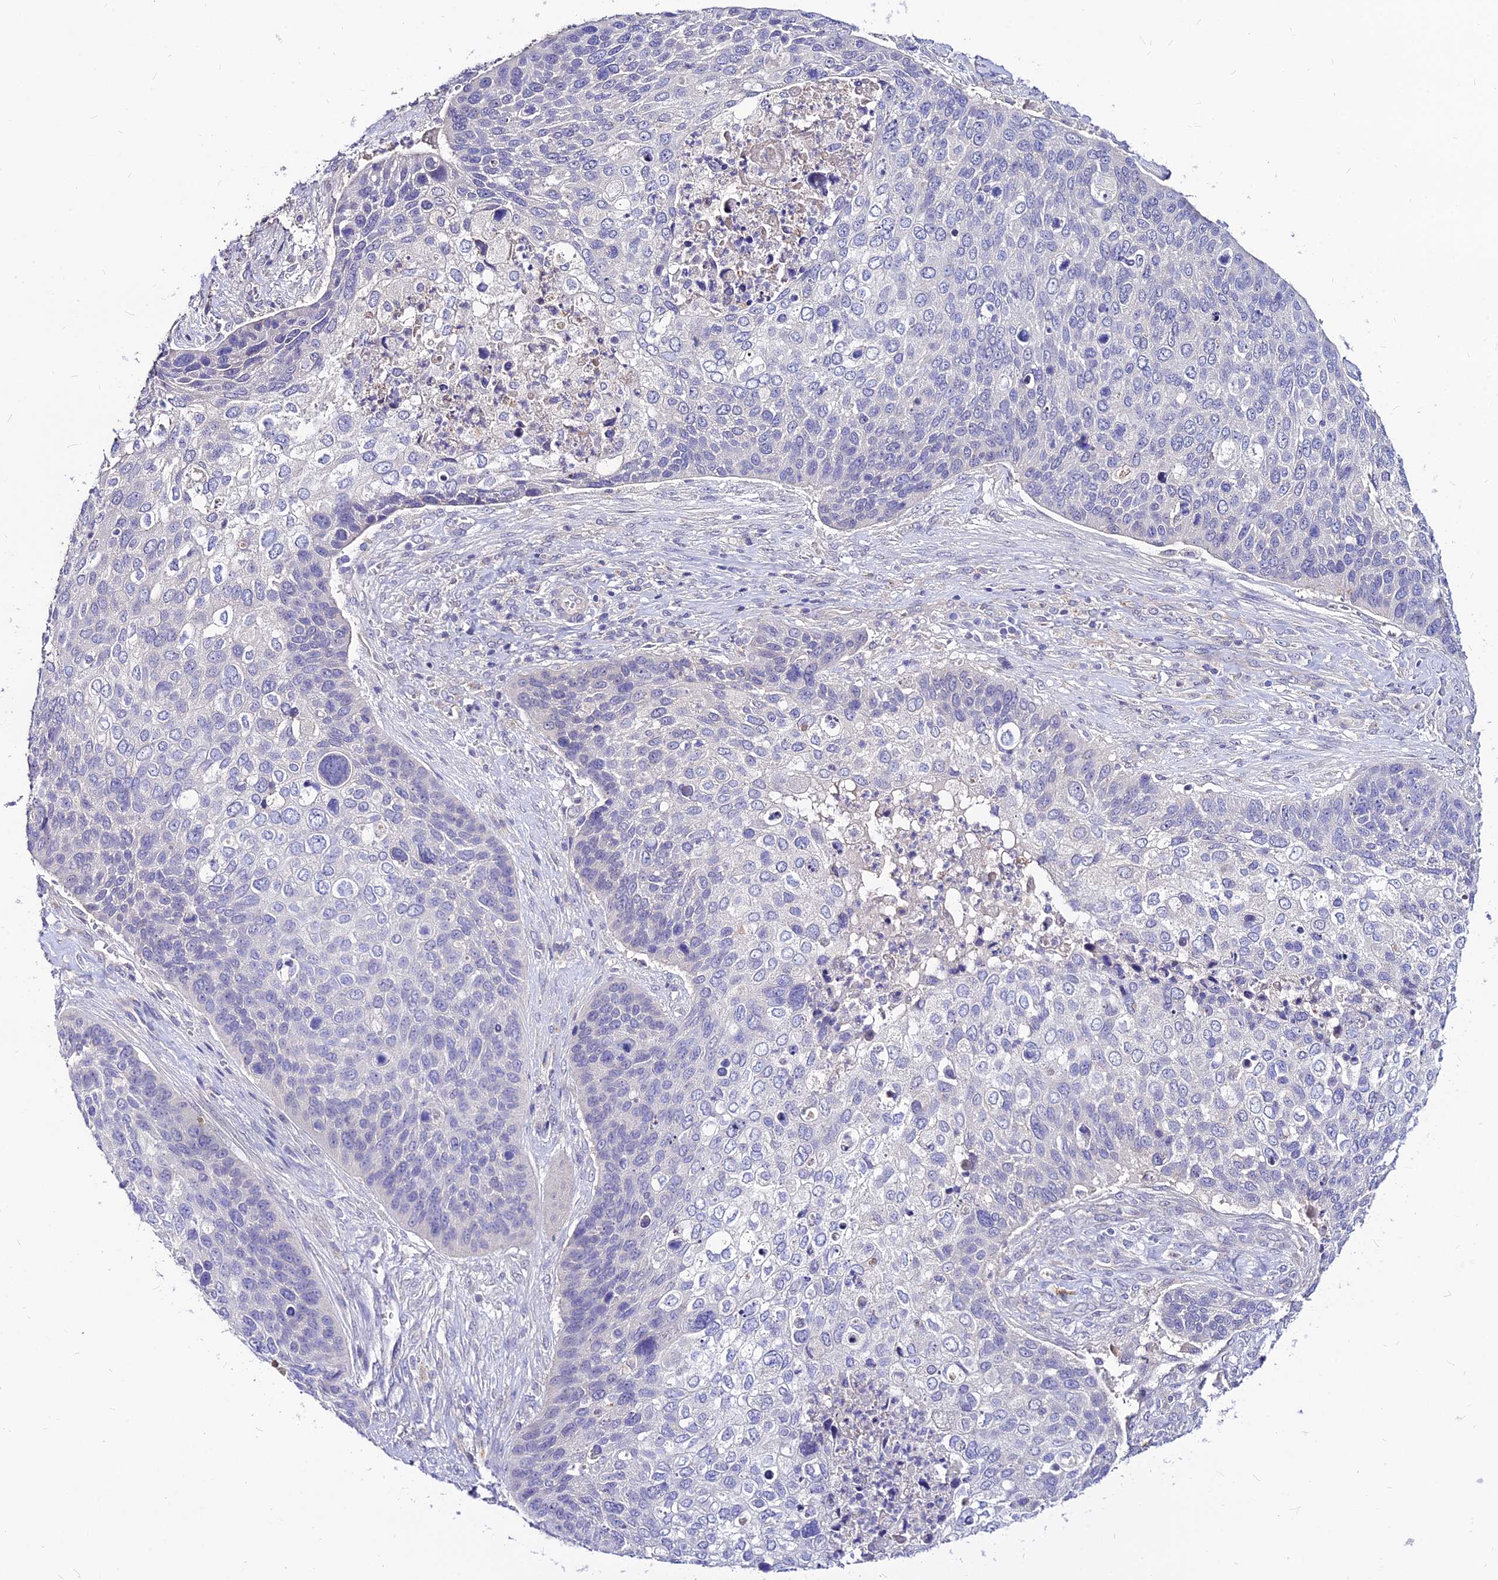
{"staining": {"intensity": "negative", "quantity": "none", "location": "none"}, "tissue": "skin cancer", "cell_type": "Tumor cells", "image_type": "cancer", "snomed": [{"axis": "morphology", "description": "Basal cell carcinoma"}, {"axis": "topography", "description": "Skin"}], "caption": "Protein analysis of skin basal cell carcinoma demonstrates no significant expression in tumor cells.", "gene": "CZIB", "patient": {"sex": "female", "age": 74}}